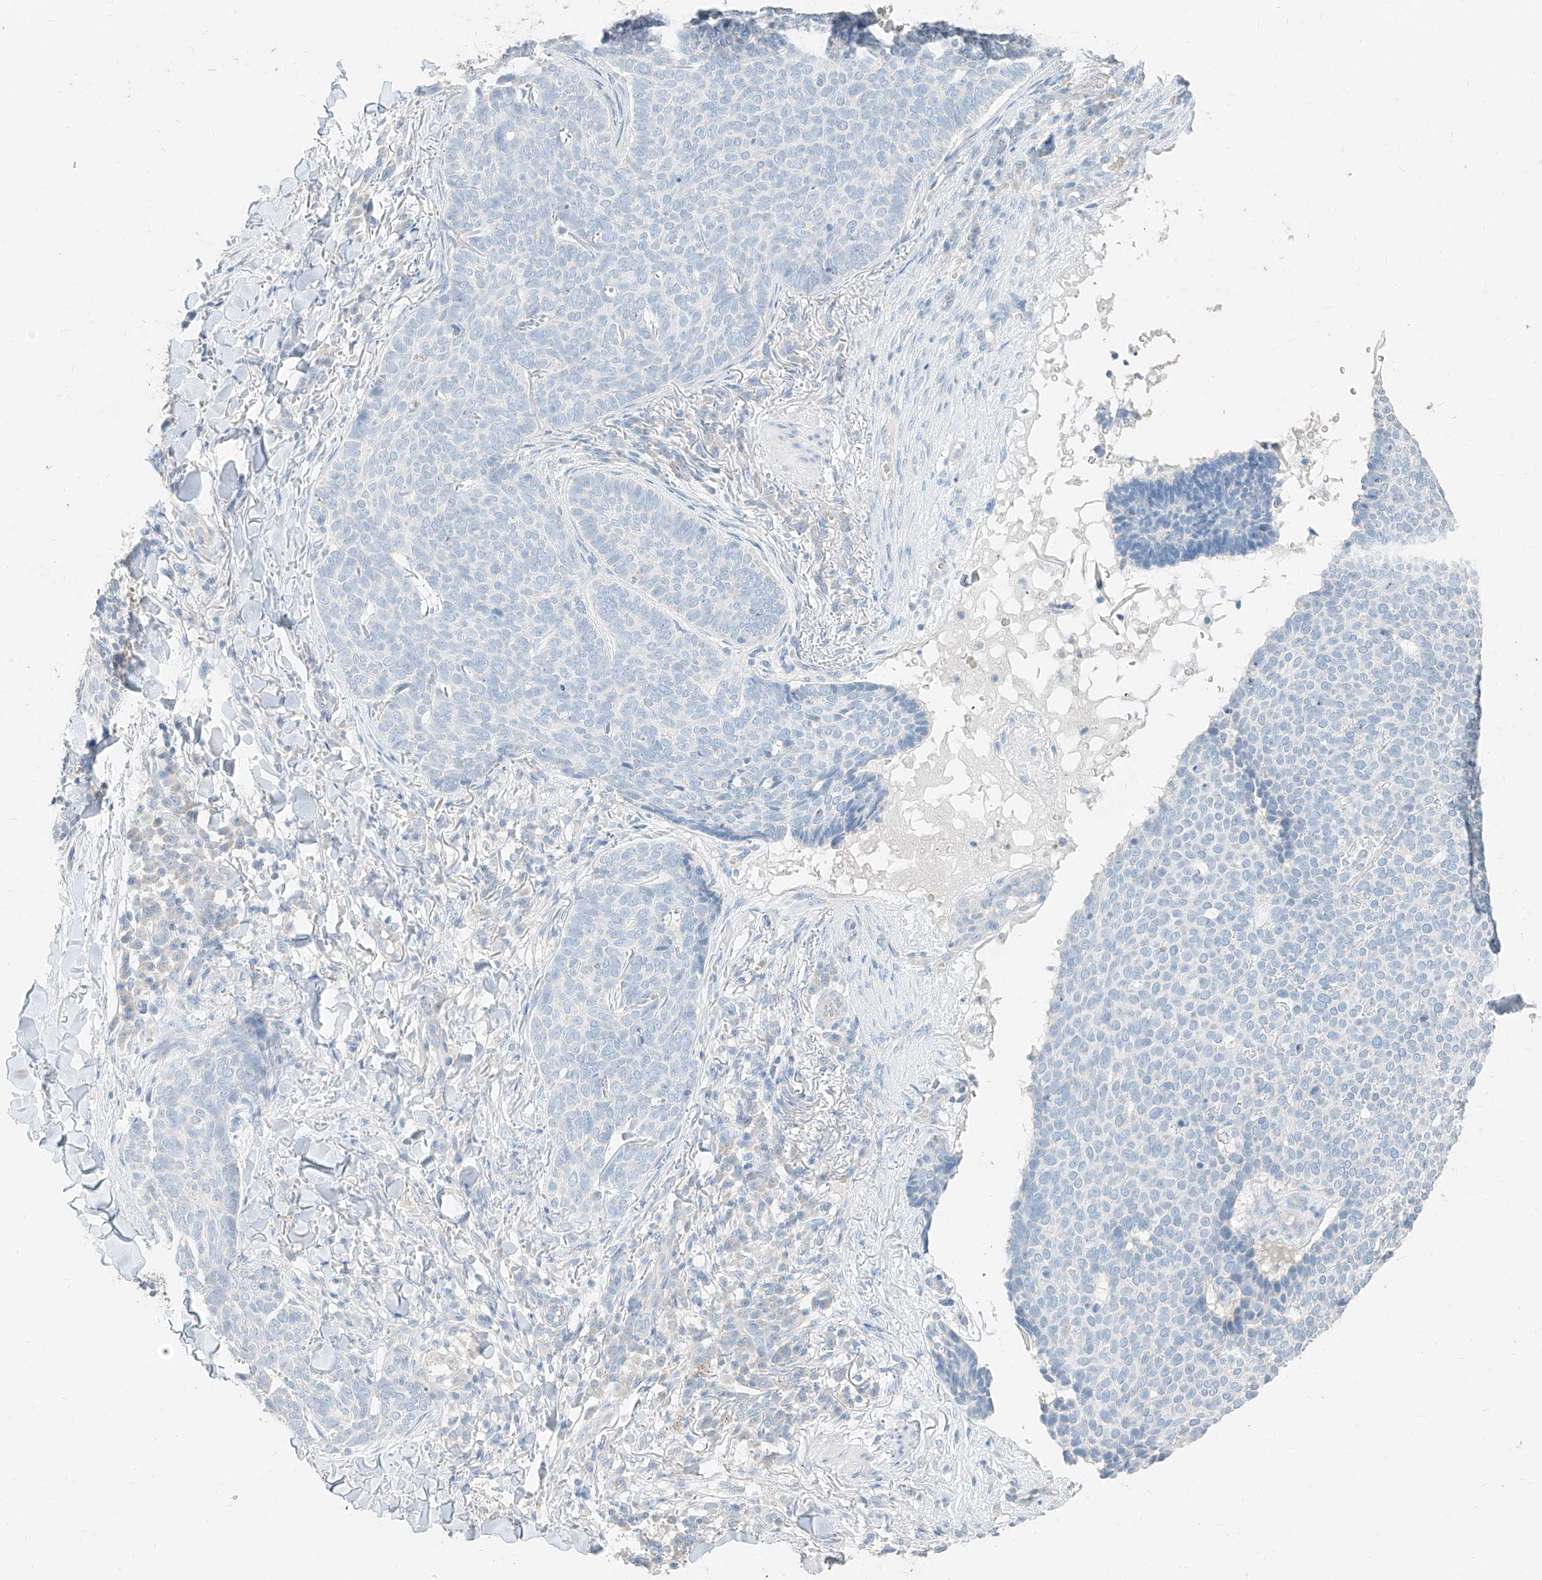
{"staining": {"intensity": "negative", "quantity": "none", "location": "none"}, "tissue": "skin cancer", "cell_type": "Tumor cells", "image_type": "cancer", "snomed": [{"axis": "morphology", "description": "Normal tissue, NOS"}, {"axis": "morphology", "description": "Basal cell carcinoma"}, {"axis": "topography", "description": "Skin"}], "caption": "DAB (3,3'-diaminobenzidine) immunohistochemical staining of human basal cell carcinoma (skin) shows no significant expression in tumor cells.", "gene": "ZZEF1", "patient": {"sex": "male", "age": 50}}